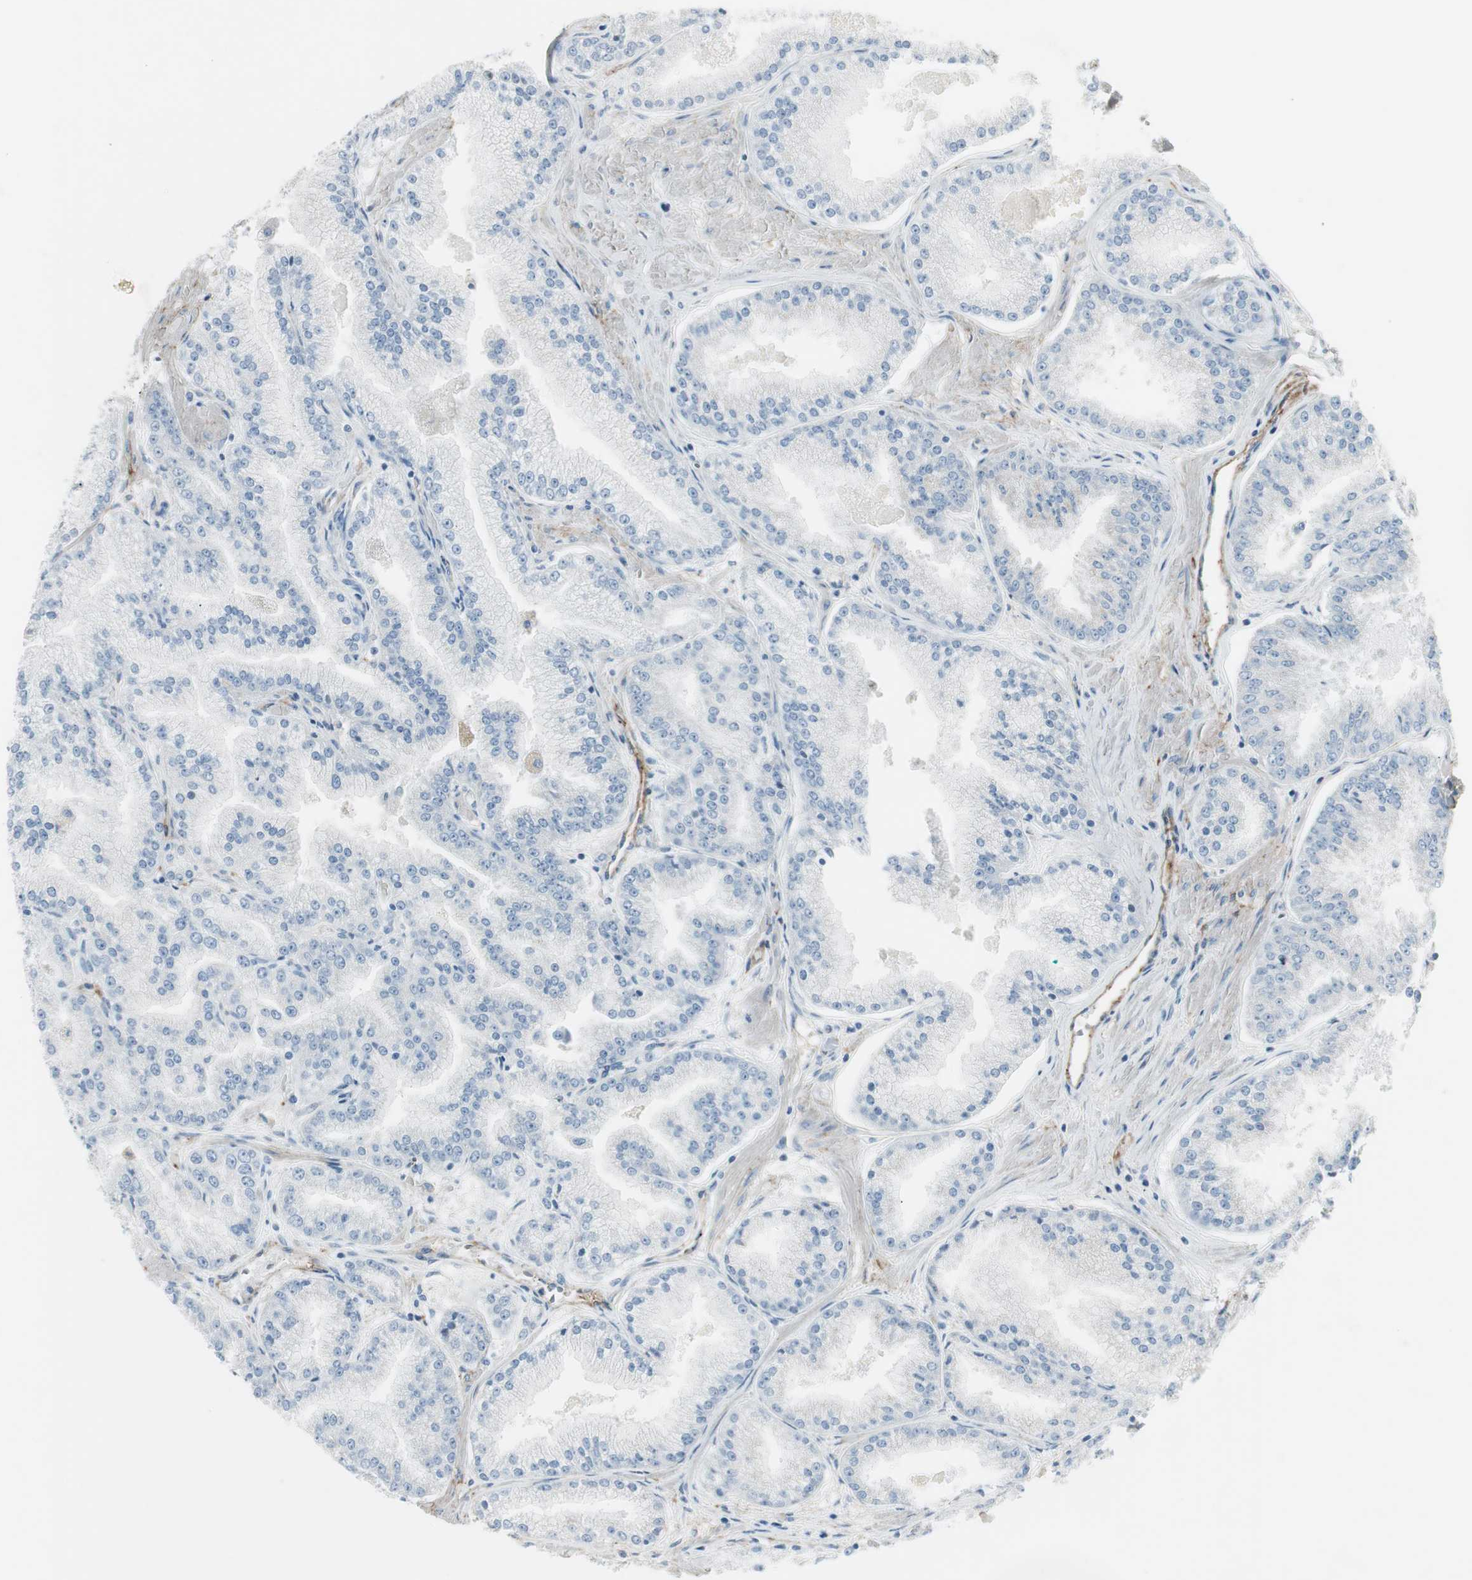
{"staining": {"intensity": "negative", "quantity": "none", "location": "none"}, "tissue": "prostate cancer", "cell_type": "Tumor cells", "image_type": "cancer", "snomed": [{"axis": "morphology", "description": "Adenocarcinoma, High grade"}, {"axis": "topography", "description": "Prostate"}], "caption": "This is a histopathology image of immunohistochemistry (IHC) staining of adenocarcinoma (high-grade) (prostate), which shows no expression in tumor cells.", "gene": "CACNA2D1", "patient": {"sex": "male", "age": 61}}